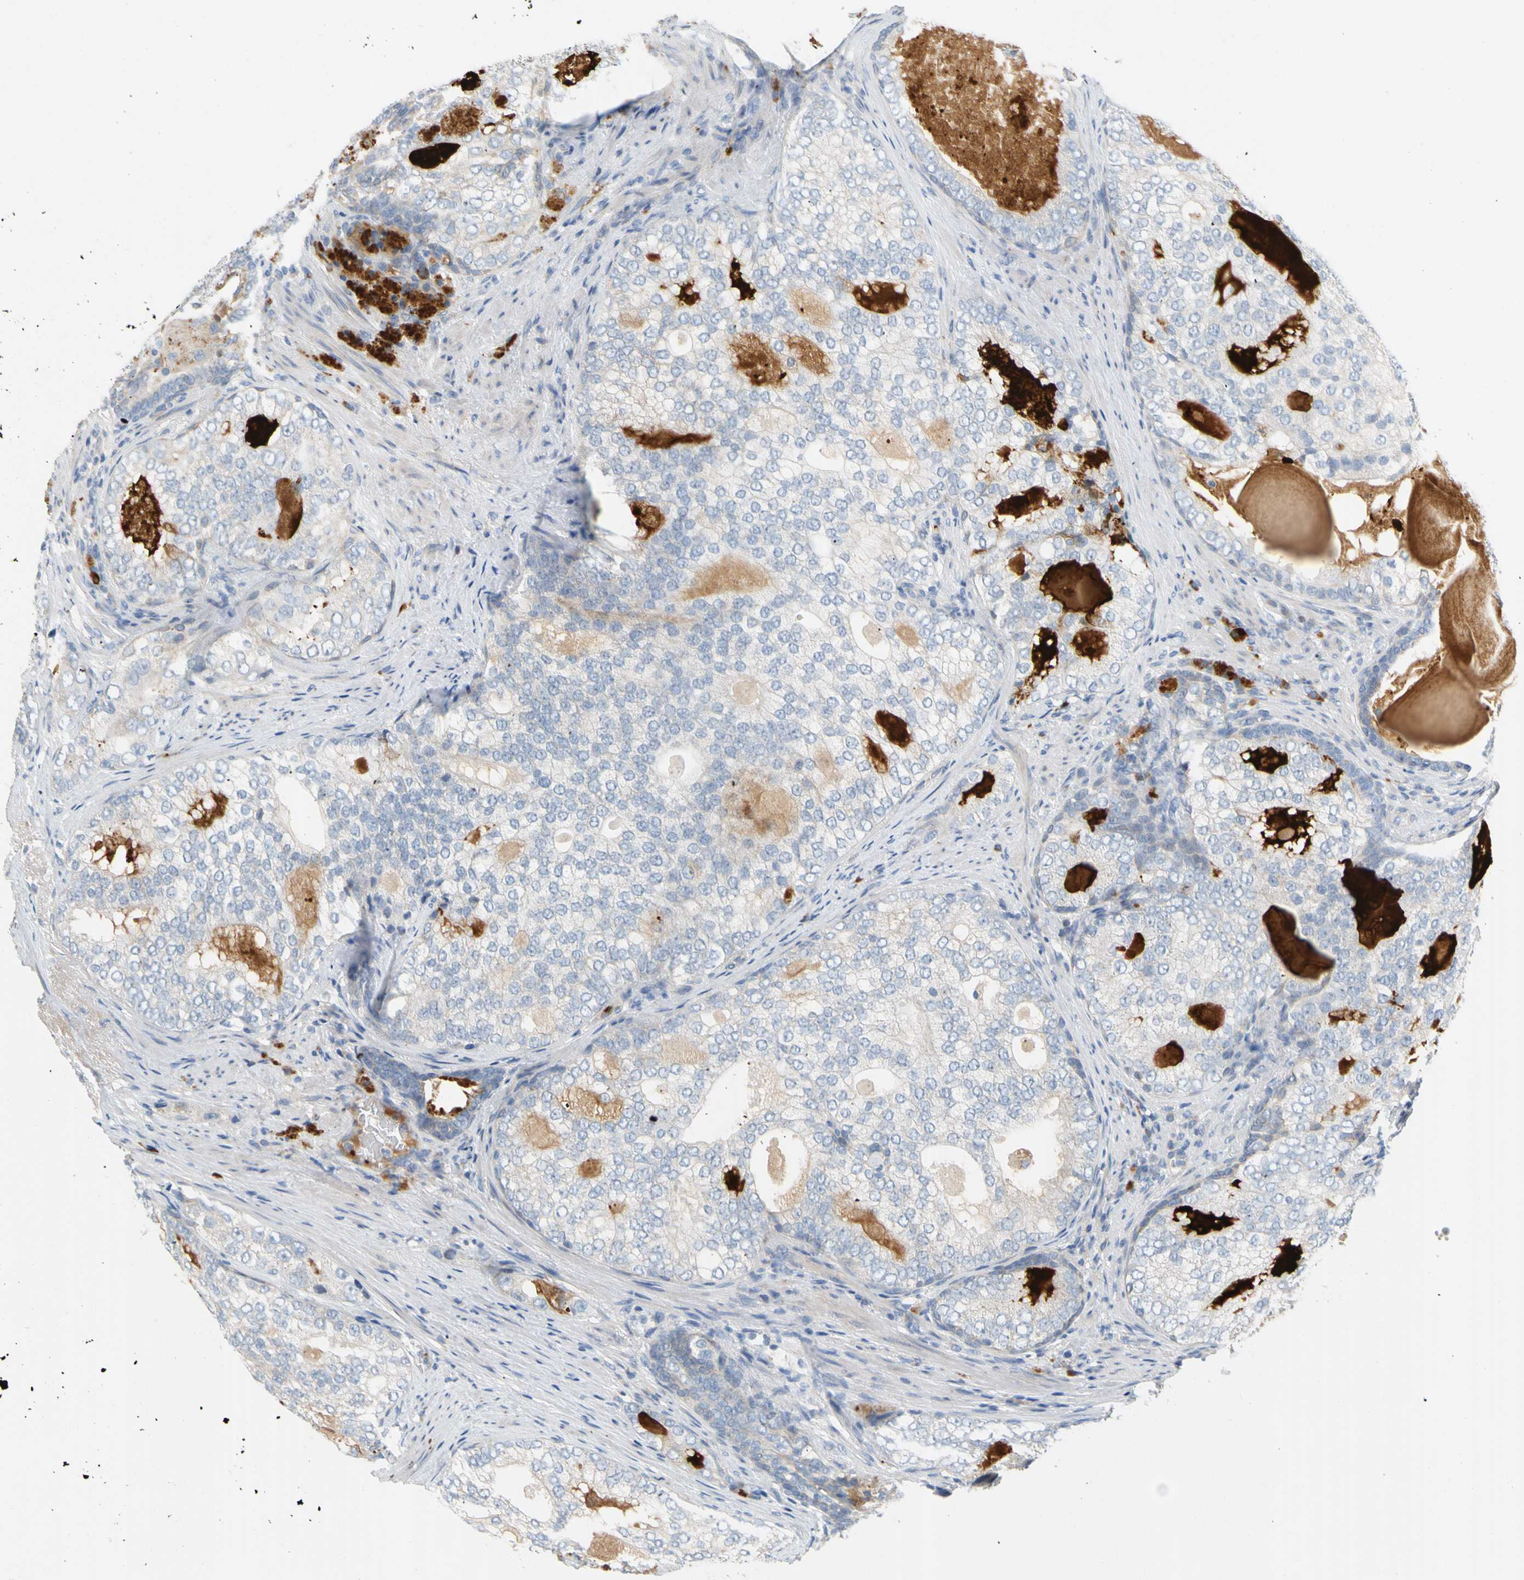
{"staining": {"intensity": "negative", "quantity": "none", "location": "none"}, "tissue": "prostate cancer", "cell_type": "Tumor cells", "image_type": "cancer", "snomed": [{"axis": "morphology", "description": "Adenocarcinoma, High grade"}, {"axis": "topography", "description": "Prostate"}], "caption": "IHC of prostate cancer exhibits no staining in tumor cells.", "gene": "PPBP", "patient": {"sex": "male", "age": 66}}